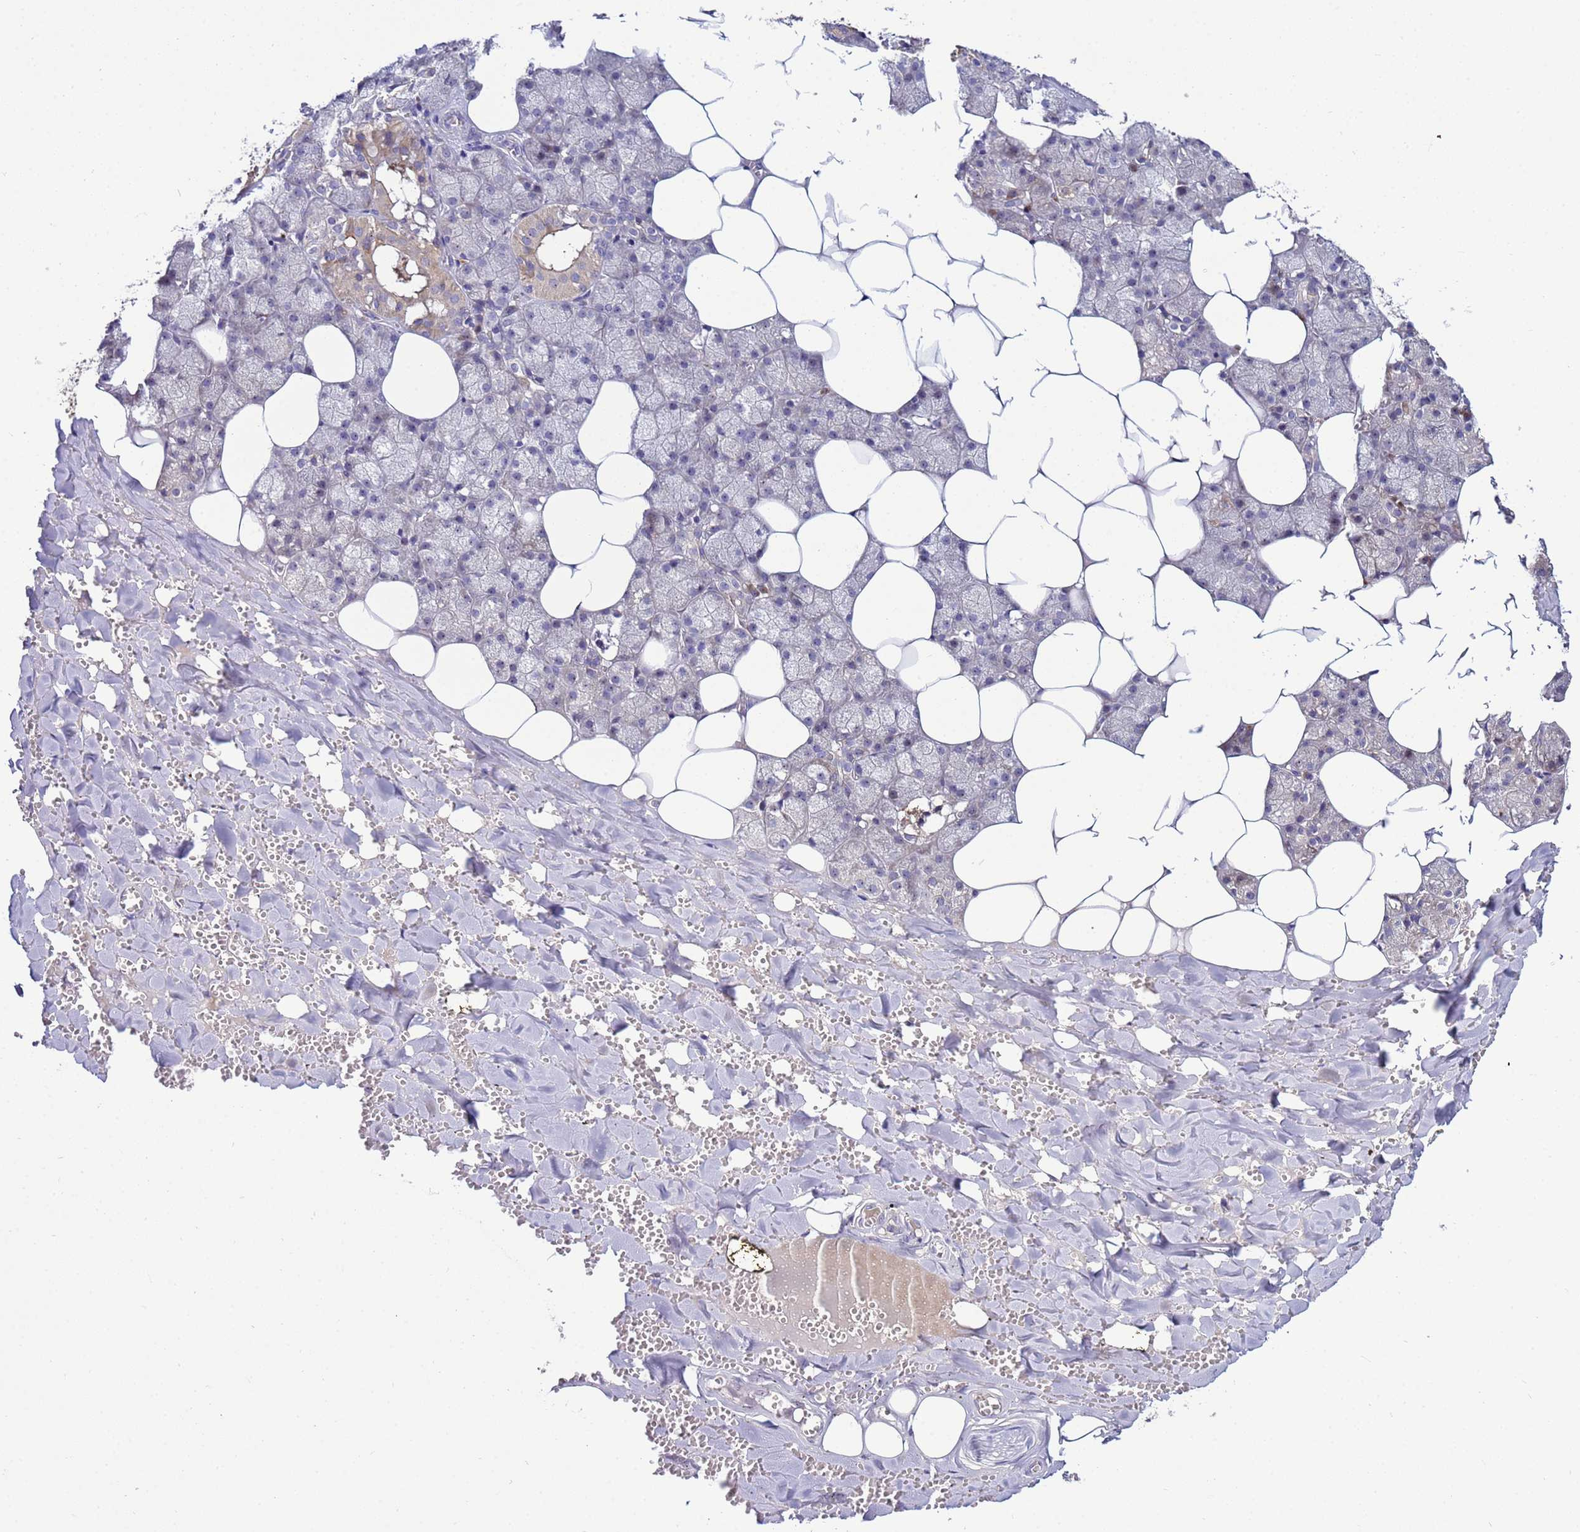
{"staining": {"intensity": "moderate", "quantity": "<25%", "location": "cytoplasmic/membranous"}, "tissue": "salivary gland", "cell_type": "Glandular cells", "image_type": "normal", "snomed": [{"axis": "morphology", "description": "Normal tissue, NOS"}, {"axis": "topography", "description": "Salivary gland"}], "caption": "This histopathology image demonstrates unremarkable salivary gland stained with IHC to label a protein in brown. The cytoplasmic/membranous of glandular cells show moderate positivity for the protein. Nuclei are counter-stained blue.", "gene": "NOL8", "patient": {"sex": "male", "age": 62}}